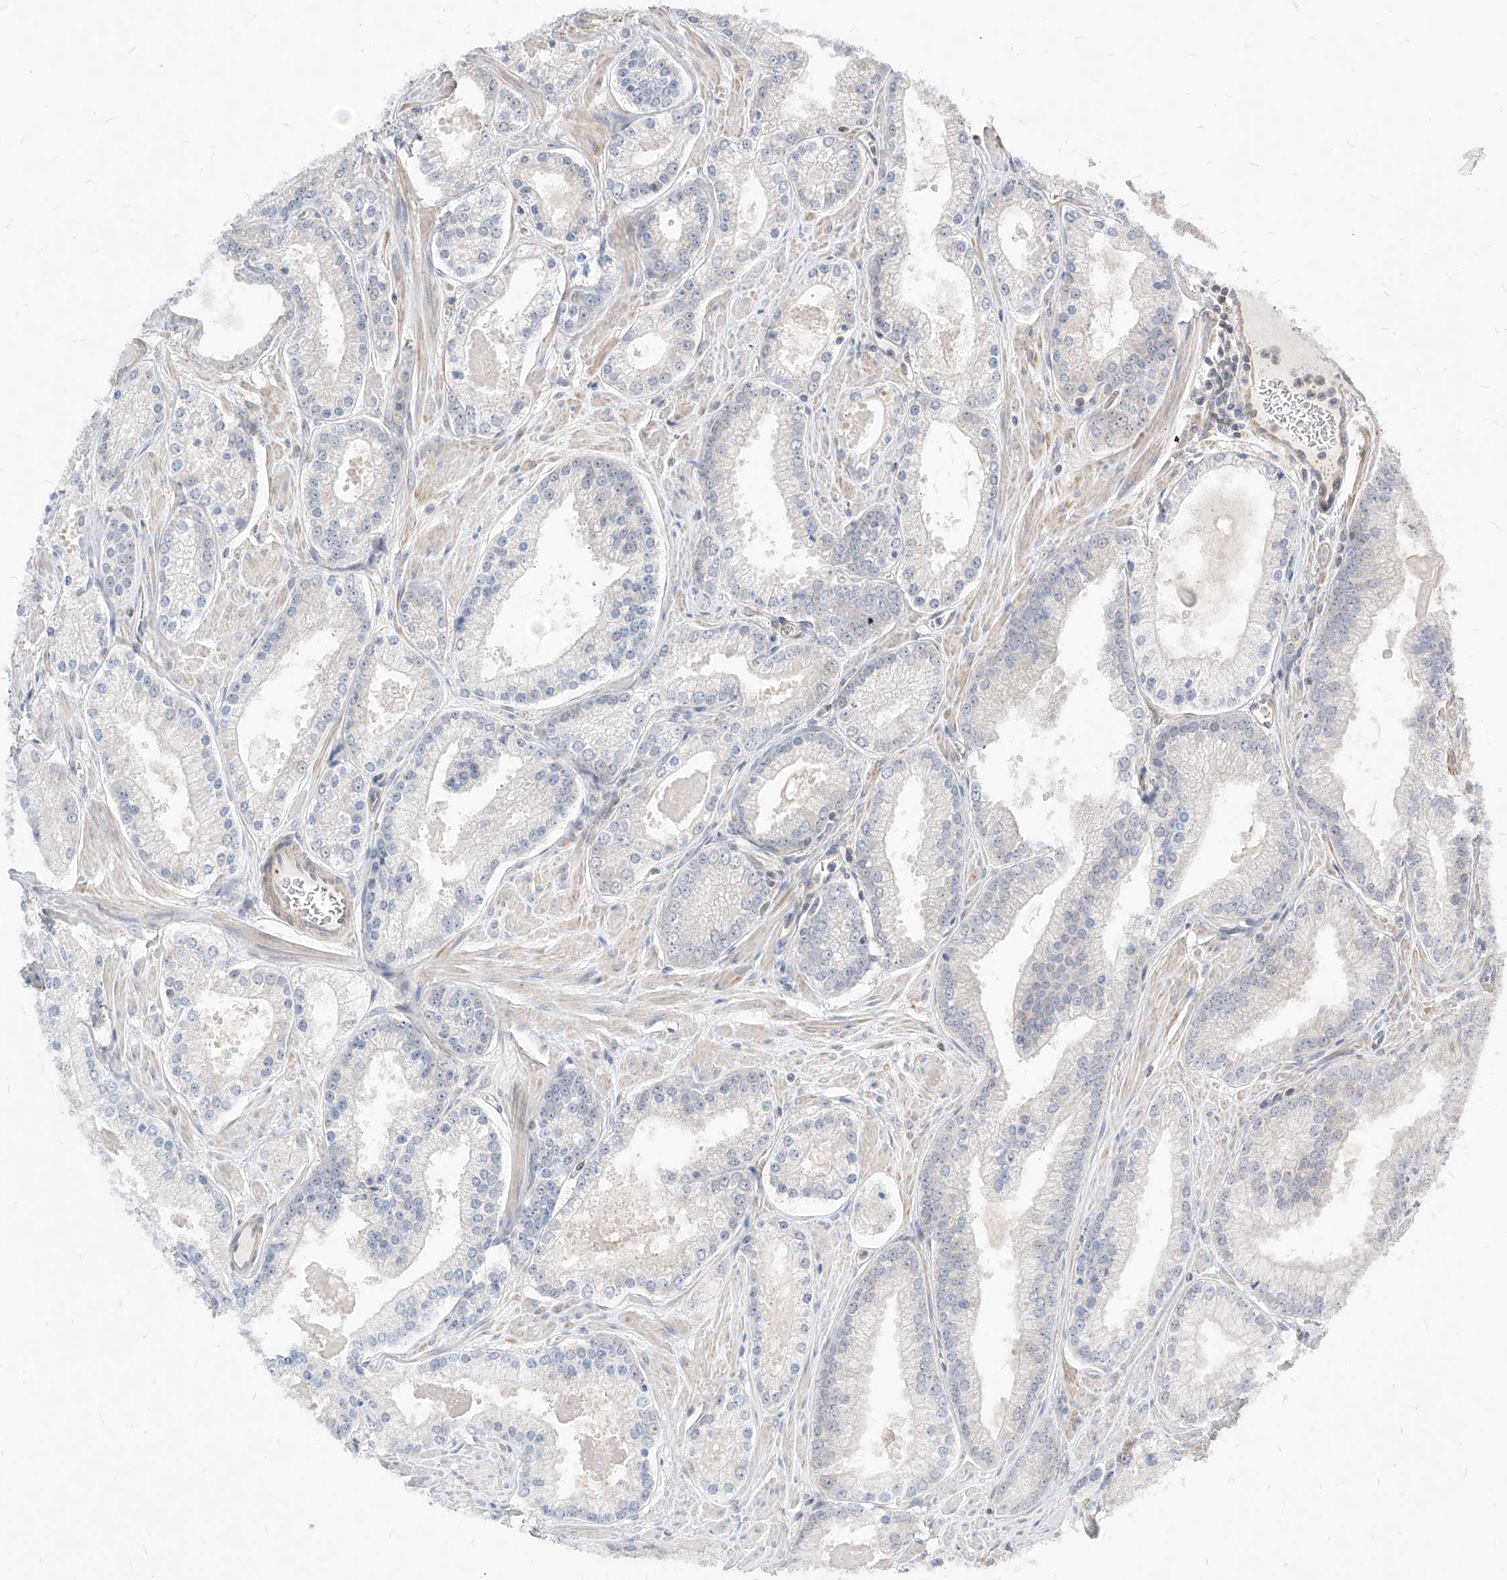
{"staining": {"intensity": "negative", "quantity": "none", "location": "none"}, "tissue": "prostate cancer", "cell_type": "Tumor cells", "image_type": "cancer", "snomed": [{"axis": "morphology", "description": "Adenocarcinoma, Low grade"}, {"axis": "topography", "description": "Prostate"}], "caption": "An image of human low-grade adenocarcinoma (prostate) is negative for staining in tumor cells.", "gene": "TSNAX", "patient": {"sex": "male", "age": 54}}